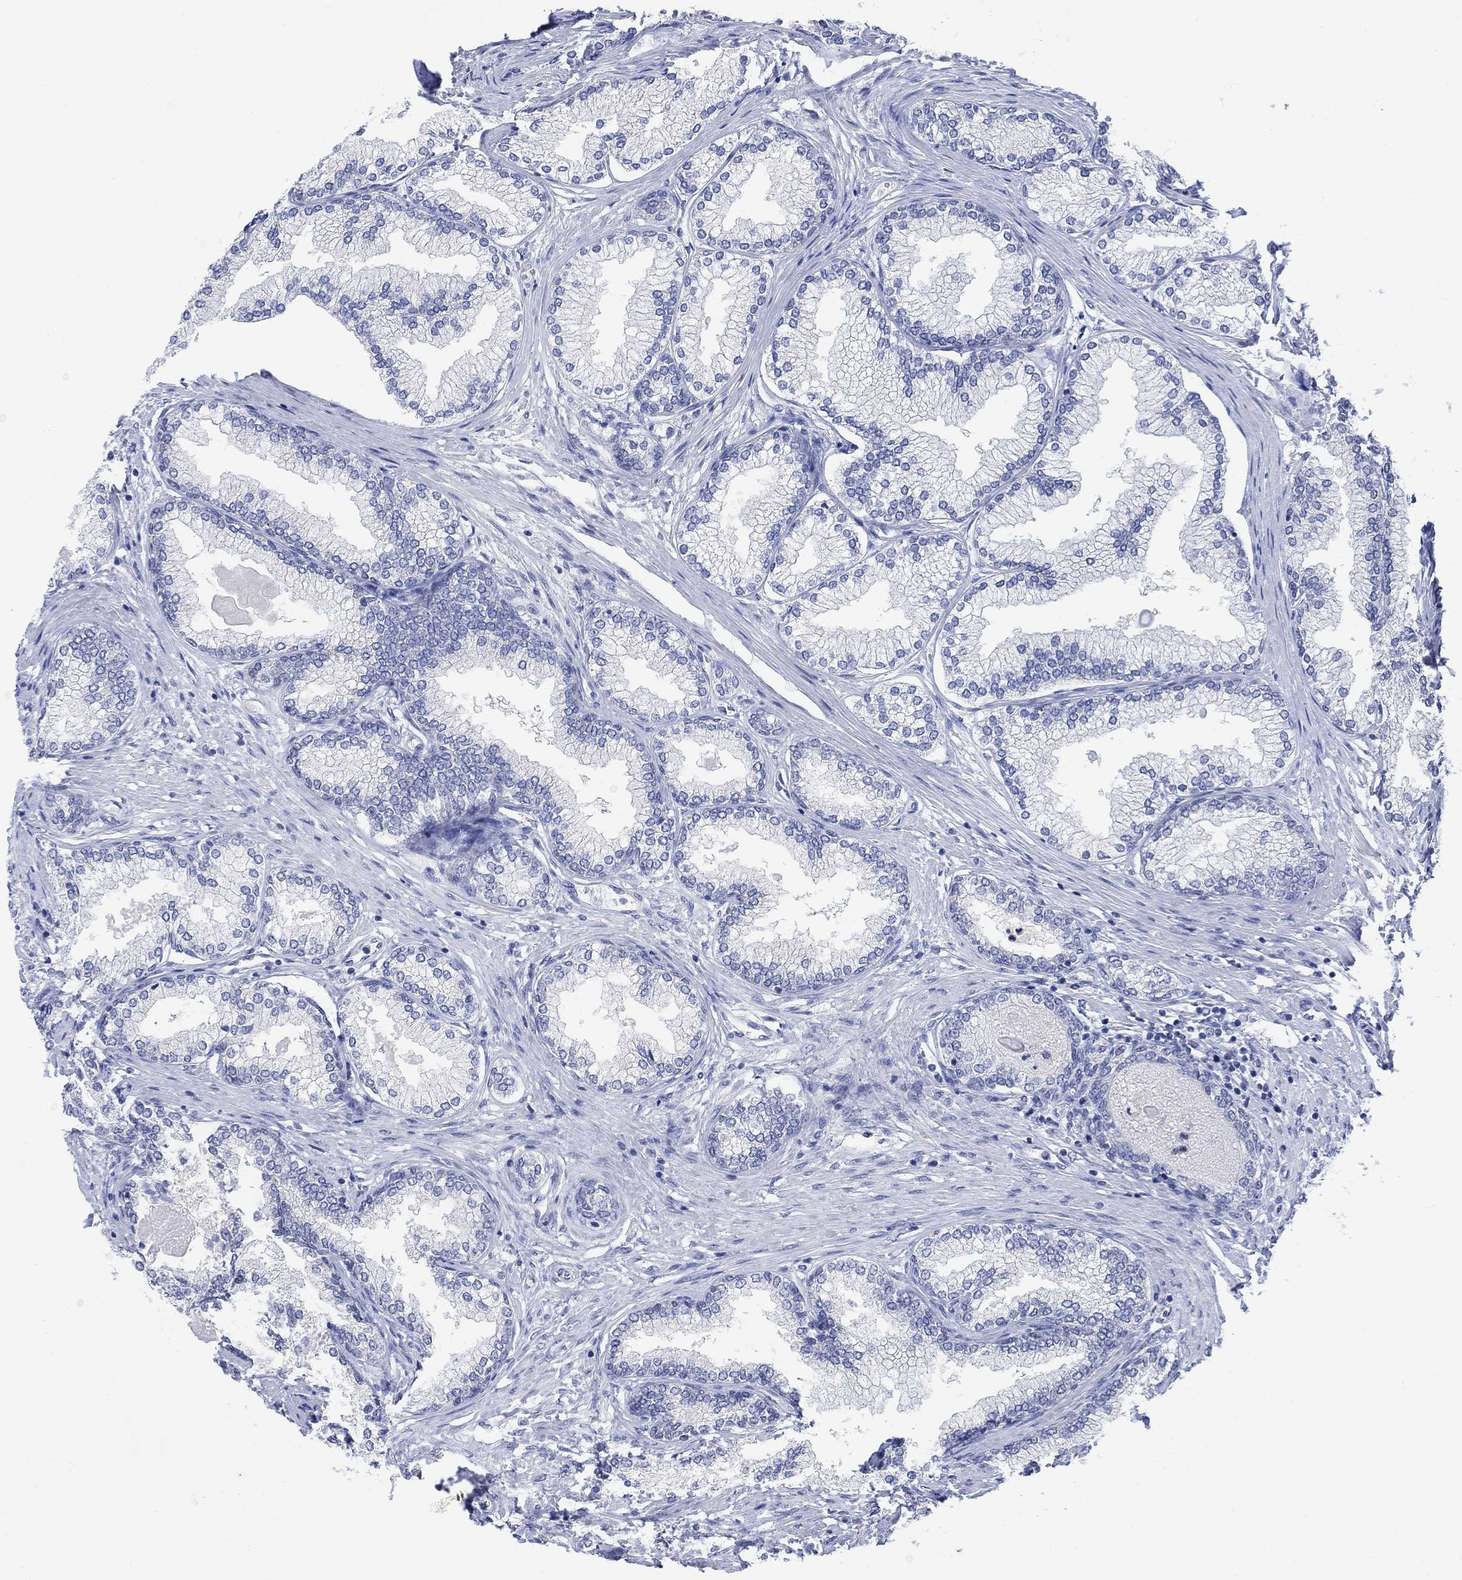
{"staining": {"intensity": "negative", "quantity": "none", "location": "none"}, "tissue": "prostate", "cell_type": "Glandular cells", "image_type": "normal", "snomed": [{"axis": "morphology", "description": "Normal tissue, NOS"}, {"axis": "topography", "description": "Prostate"}], "caption": "This is an IHC histopathology image of unremarkable human prostate. There is no expression in glandular cells.", "gene": "FBP2", "patient": {"sex": "male", "age": 72}}